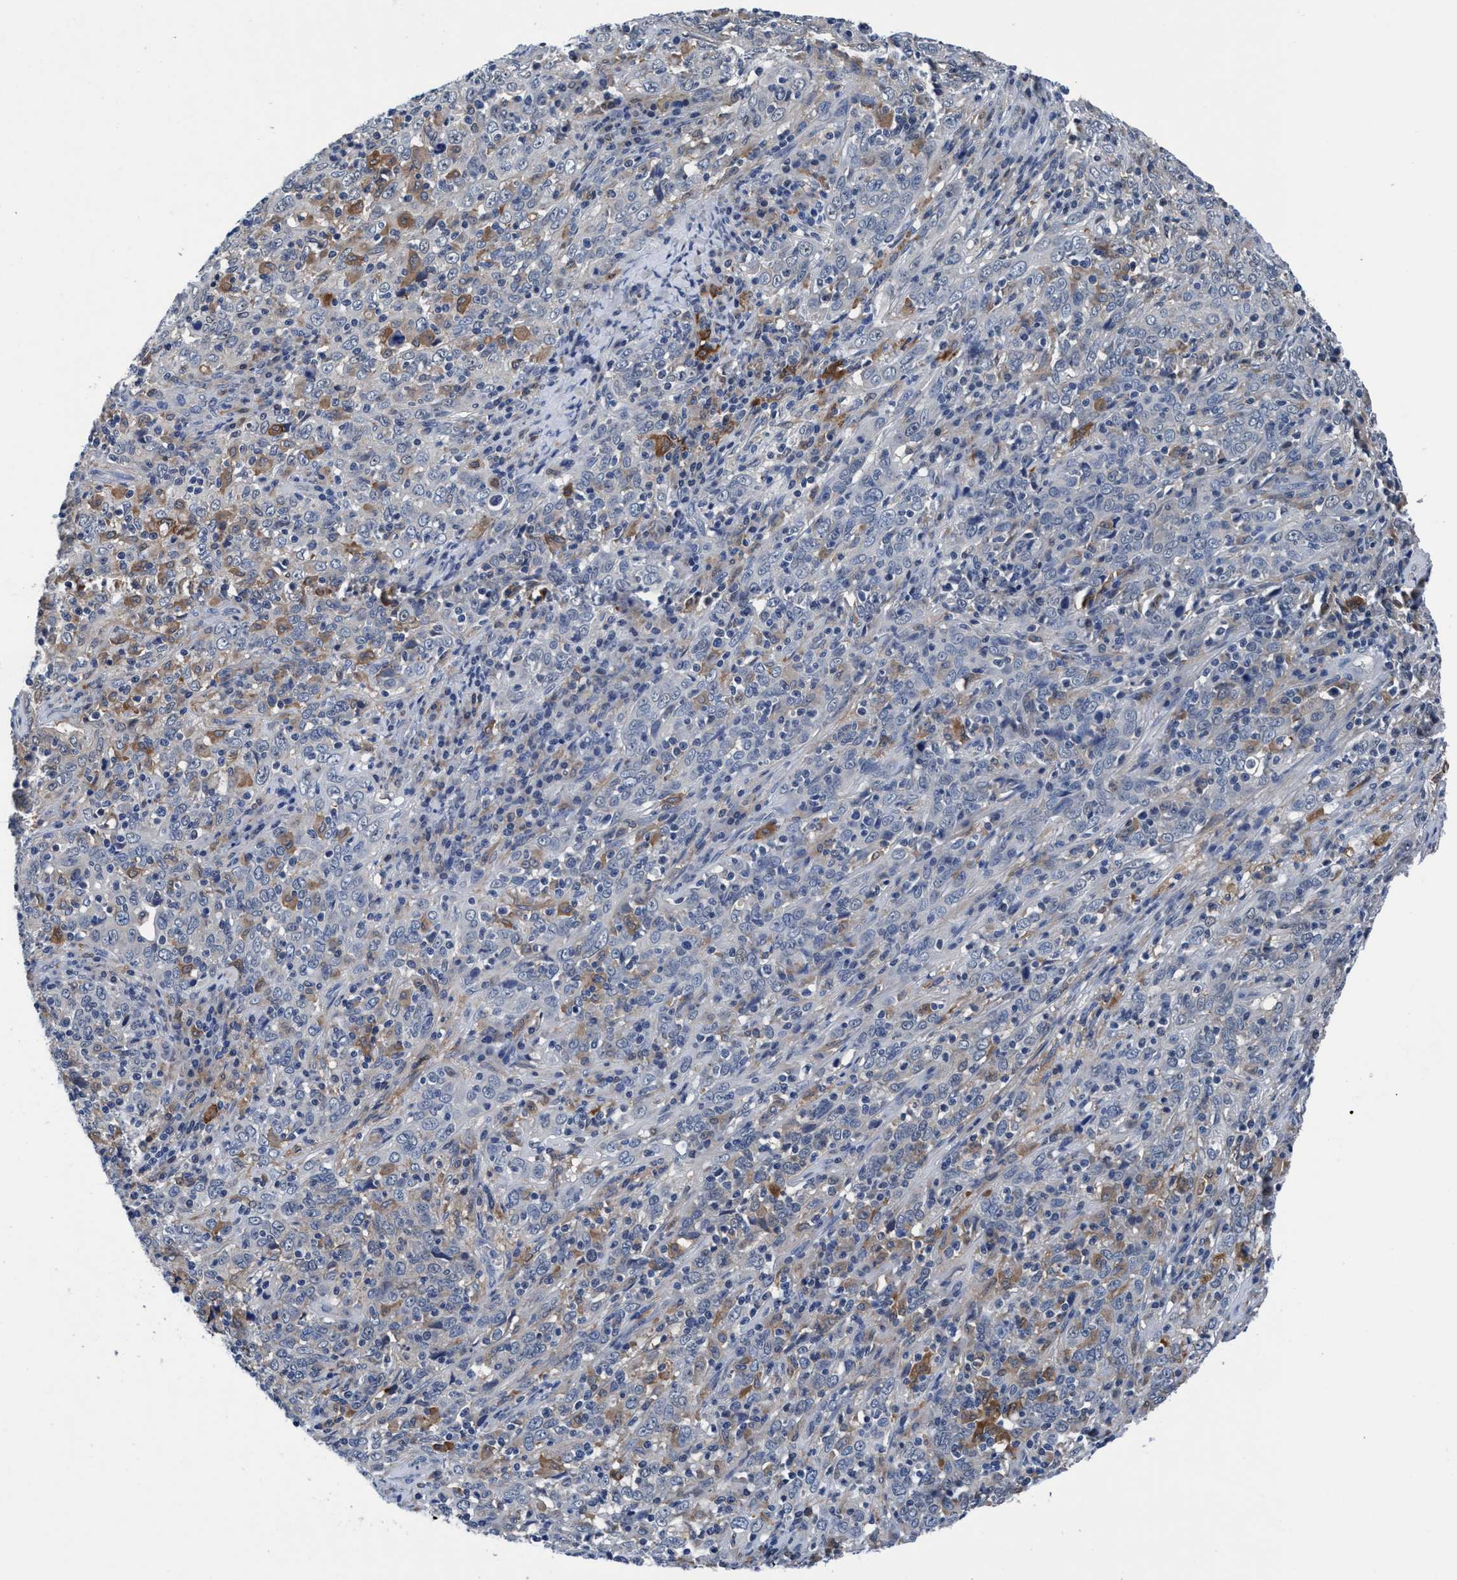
{"staining": {"intensity": "weak", "quantity": "<25%", "location": "cytoplasmic/membranous"}, "tissue": "cervical cancer", "cell_type": "Tumor cells", "image_type": "cancer", "snomed": [{"axis": "morphology", "description": "Squamous cell carcinoma, NOS"}, {"axis": "topography", "description": "Cervix"}], "caption": "There is no significant positivity in tumor cells of squamous cell carcinoma (cervical).", "gene": "TMEM94", "patient": {"sex": "female", "age": 46}}